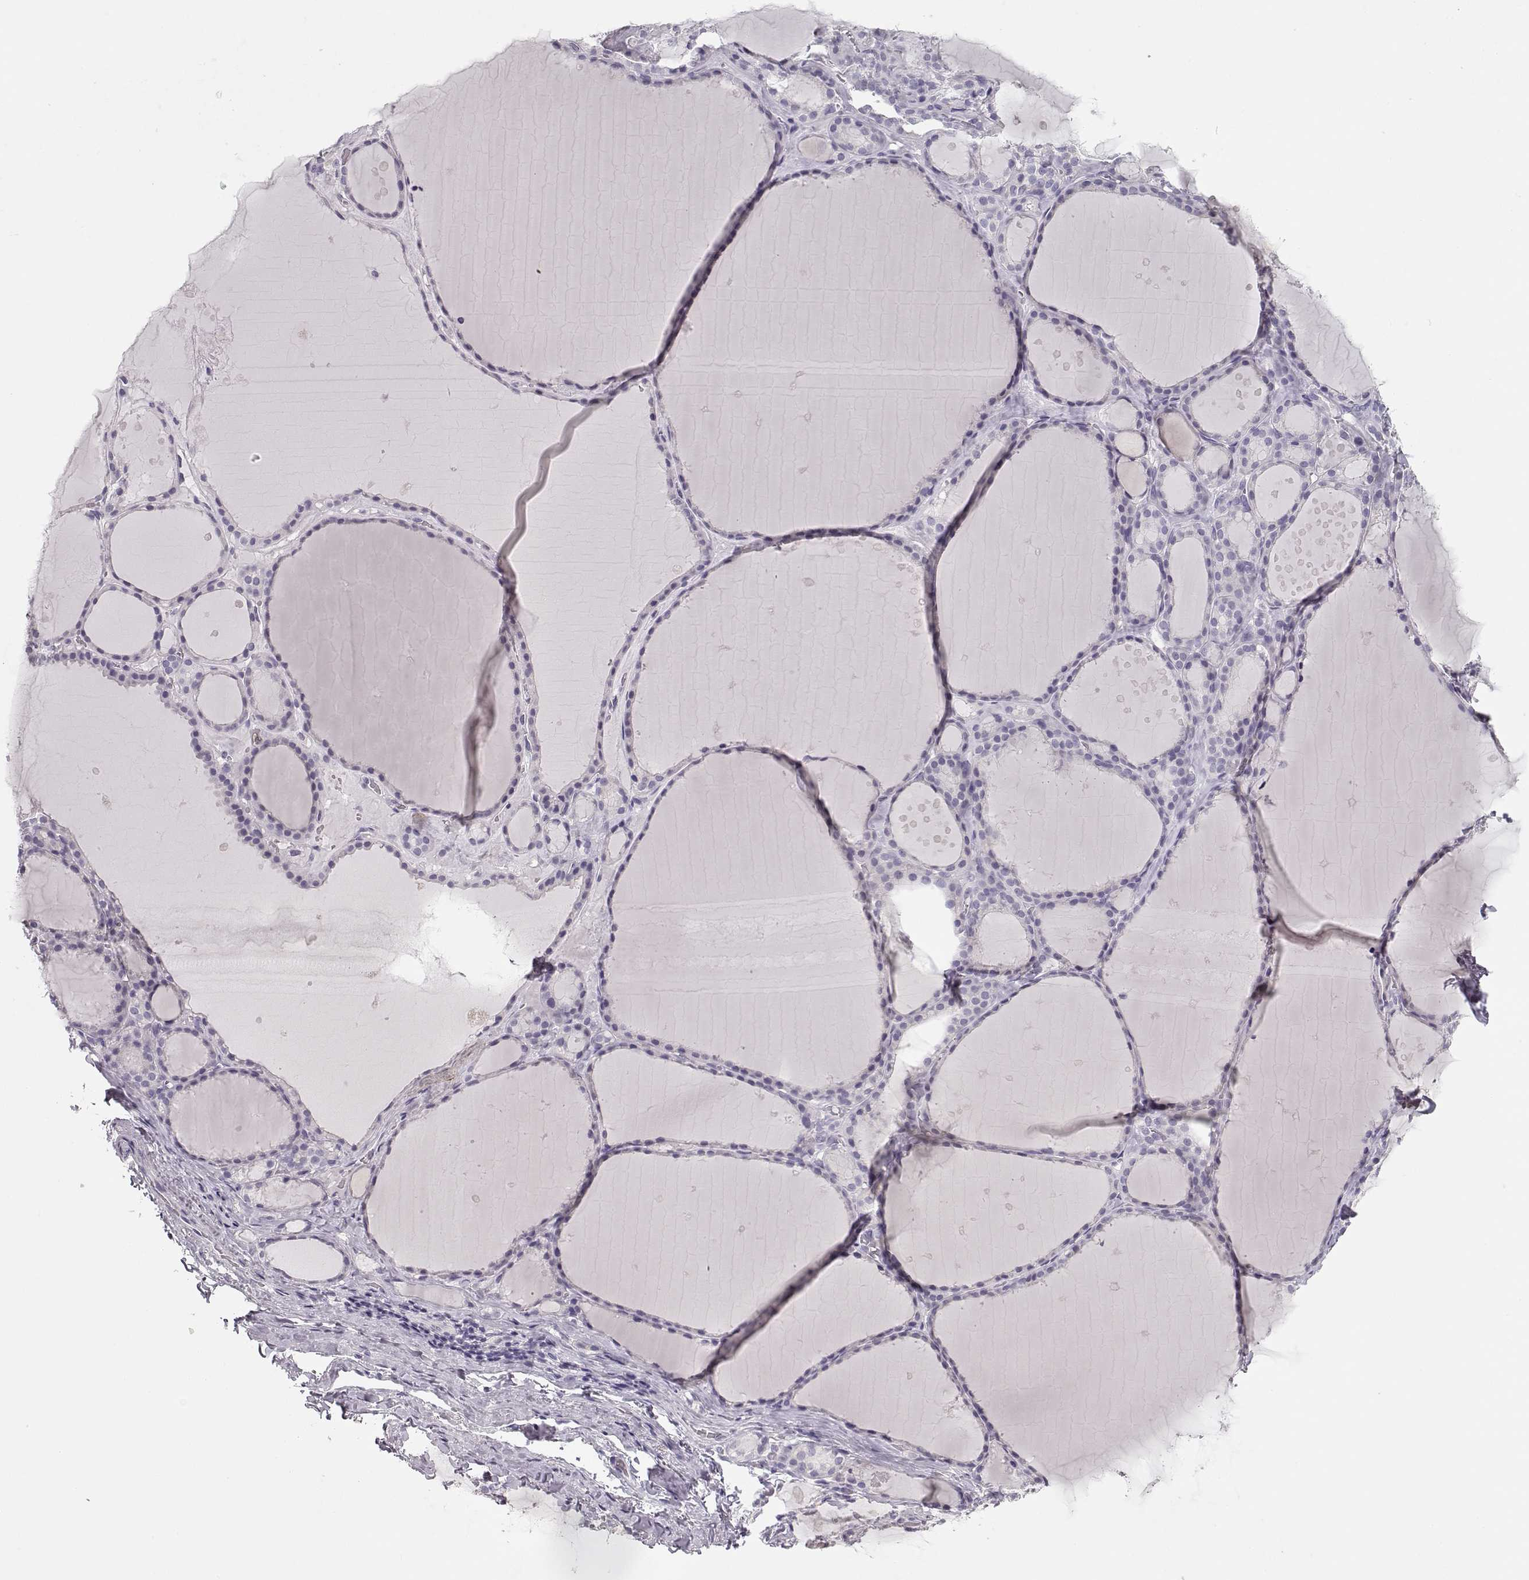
{"staining": {"intensity": "negative", "quantity": "none", "location": "none"}, "tissue": "thyroid gland", "cell_type": "Glandular cells", "image_type": "normal", "snomed": [{"axis": "morphology", "description": "Normal tissue, NOS"}, {"axis": "topography", "description": "Thyroid gland"}], "caption": "Glandular cells show no significant staining in unremarkable thyroid gland. (DAB immunohistochemistry, high magnification).", "gene": "NUTM1", "patient": {"sex": "male", "age": 68}}